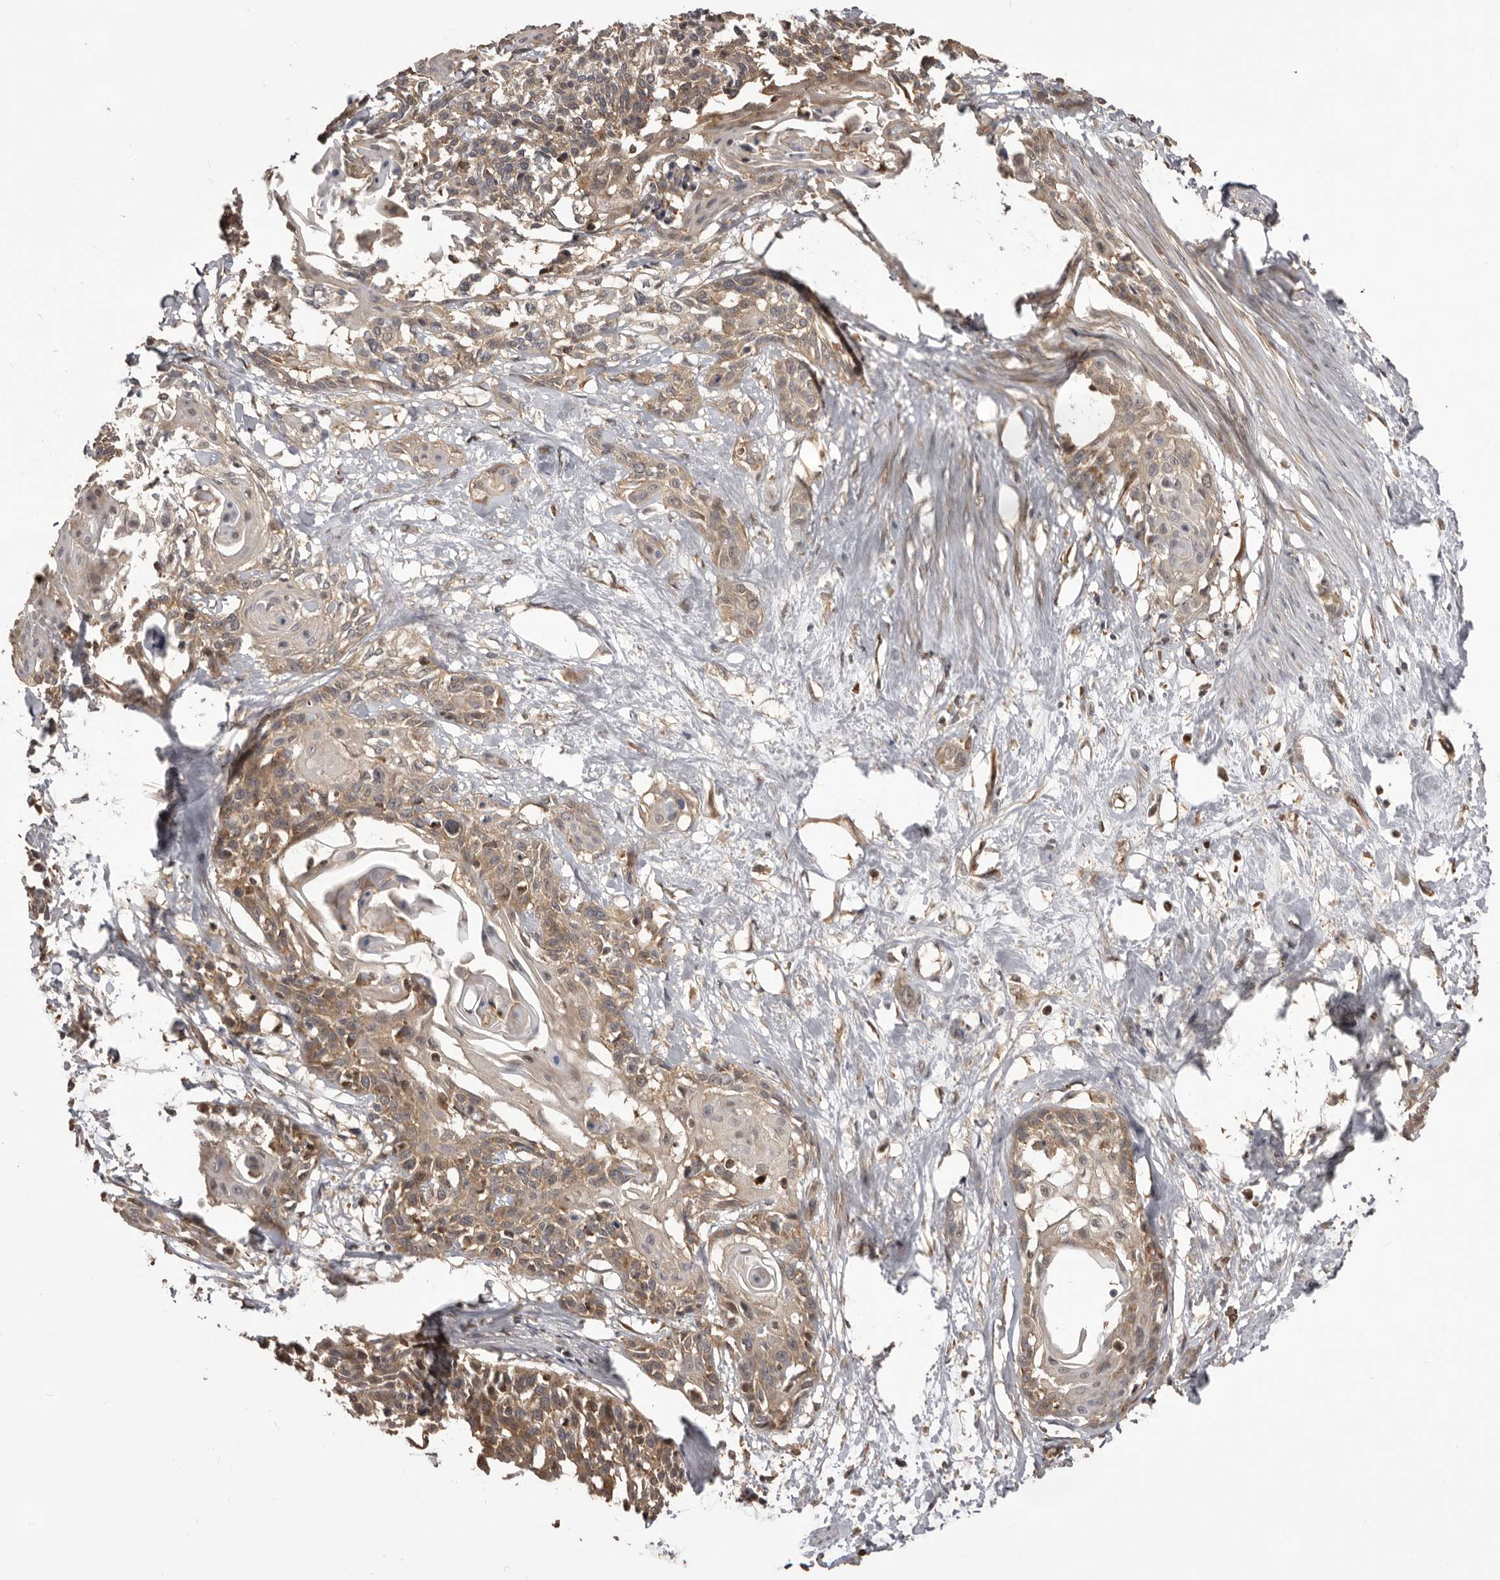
{"staining": {"intensity": "moderate", "quantity": ">75%", "location": "cytoplasmic/membranous"}, "tissue": "cervical cancer", "cell_type": "Tumor cells", "image_type": "cancer", "snomed": [{"axis": "morphology", "description": "Squamous cell carcinoma, NOS"}, {"axis": "topography", "description": "Cervix"}], "caption": "The immunohistochemical stain shows moderate cytoplasmic/membranous staining in tumor cells of squamous cell carcinoma (cervical) tissue.", "gene": "HBS1L", "patient": {"sex": "female", "age": 57}}